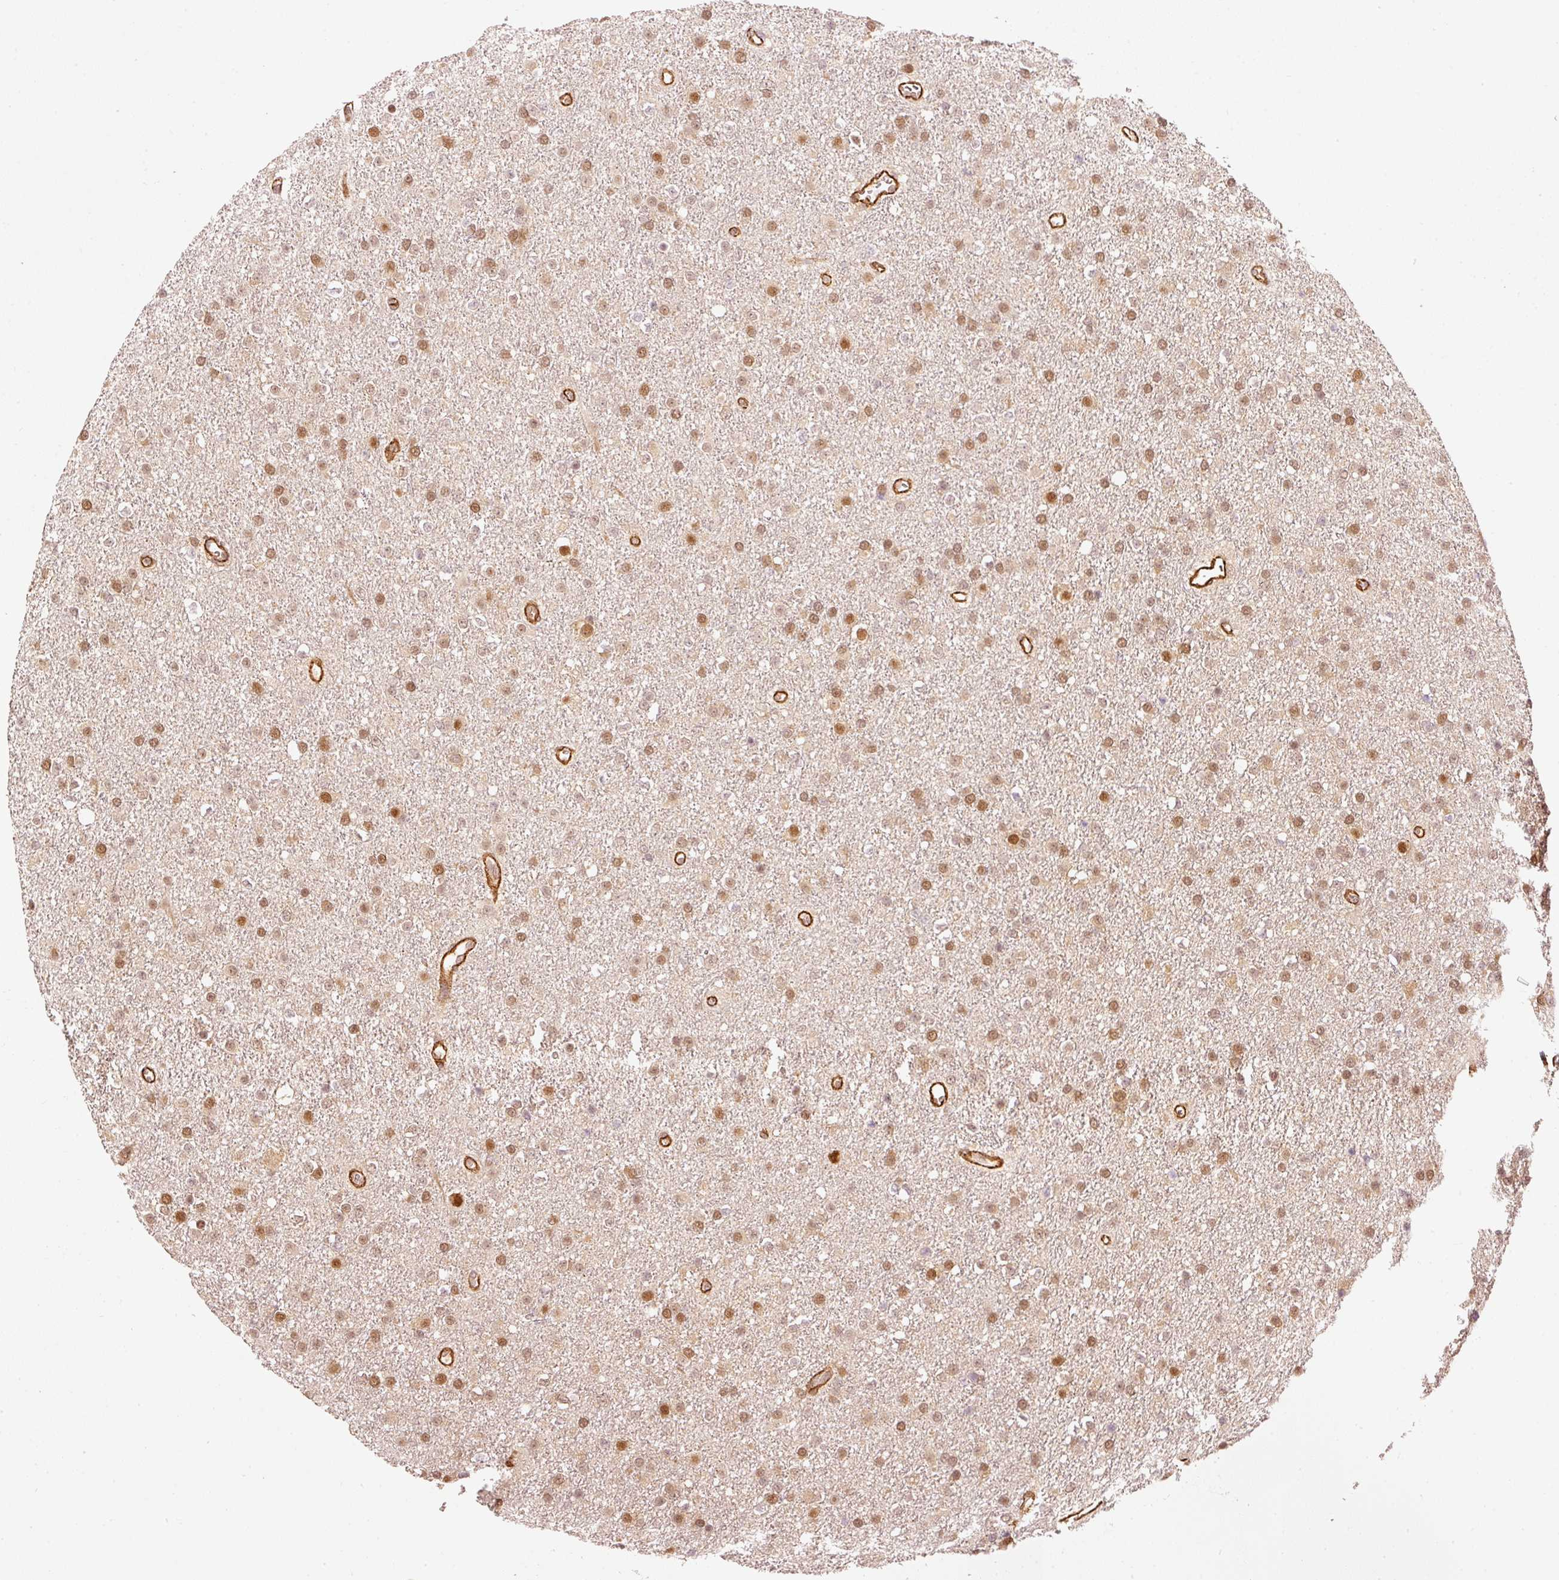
{"staining": {"intensity": "moderate", "quantity": ">75%", "location": "nuclear"}, "tissue": "glioma", "cell_type": "Tumor cells", "image_type": "cancer", "snomed": [{"axis": "morphology", "description": "Glioma, malignant, Low grade"}, {"axis": "topography", "description": "Brain"}], "caption": "Immunohistochemical staining of malignant glioma (low-grade) displays medium levels of moderate nuclear protein expression in about >75% of tumor cells.", "gene": "PSMD1", "patient": {"sex": "female", "age": 34}}